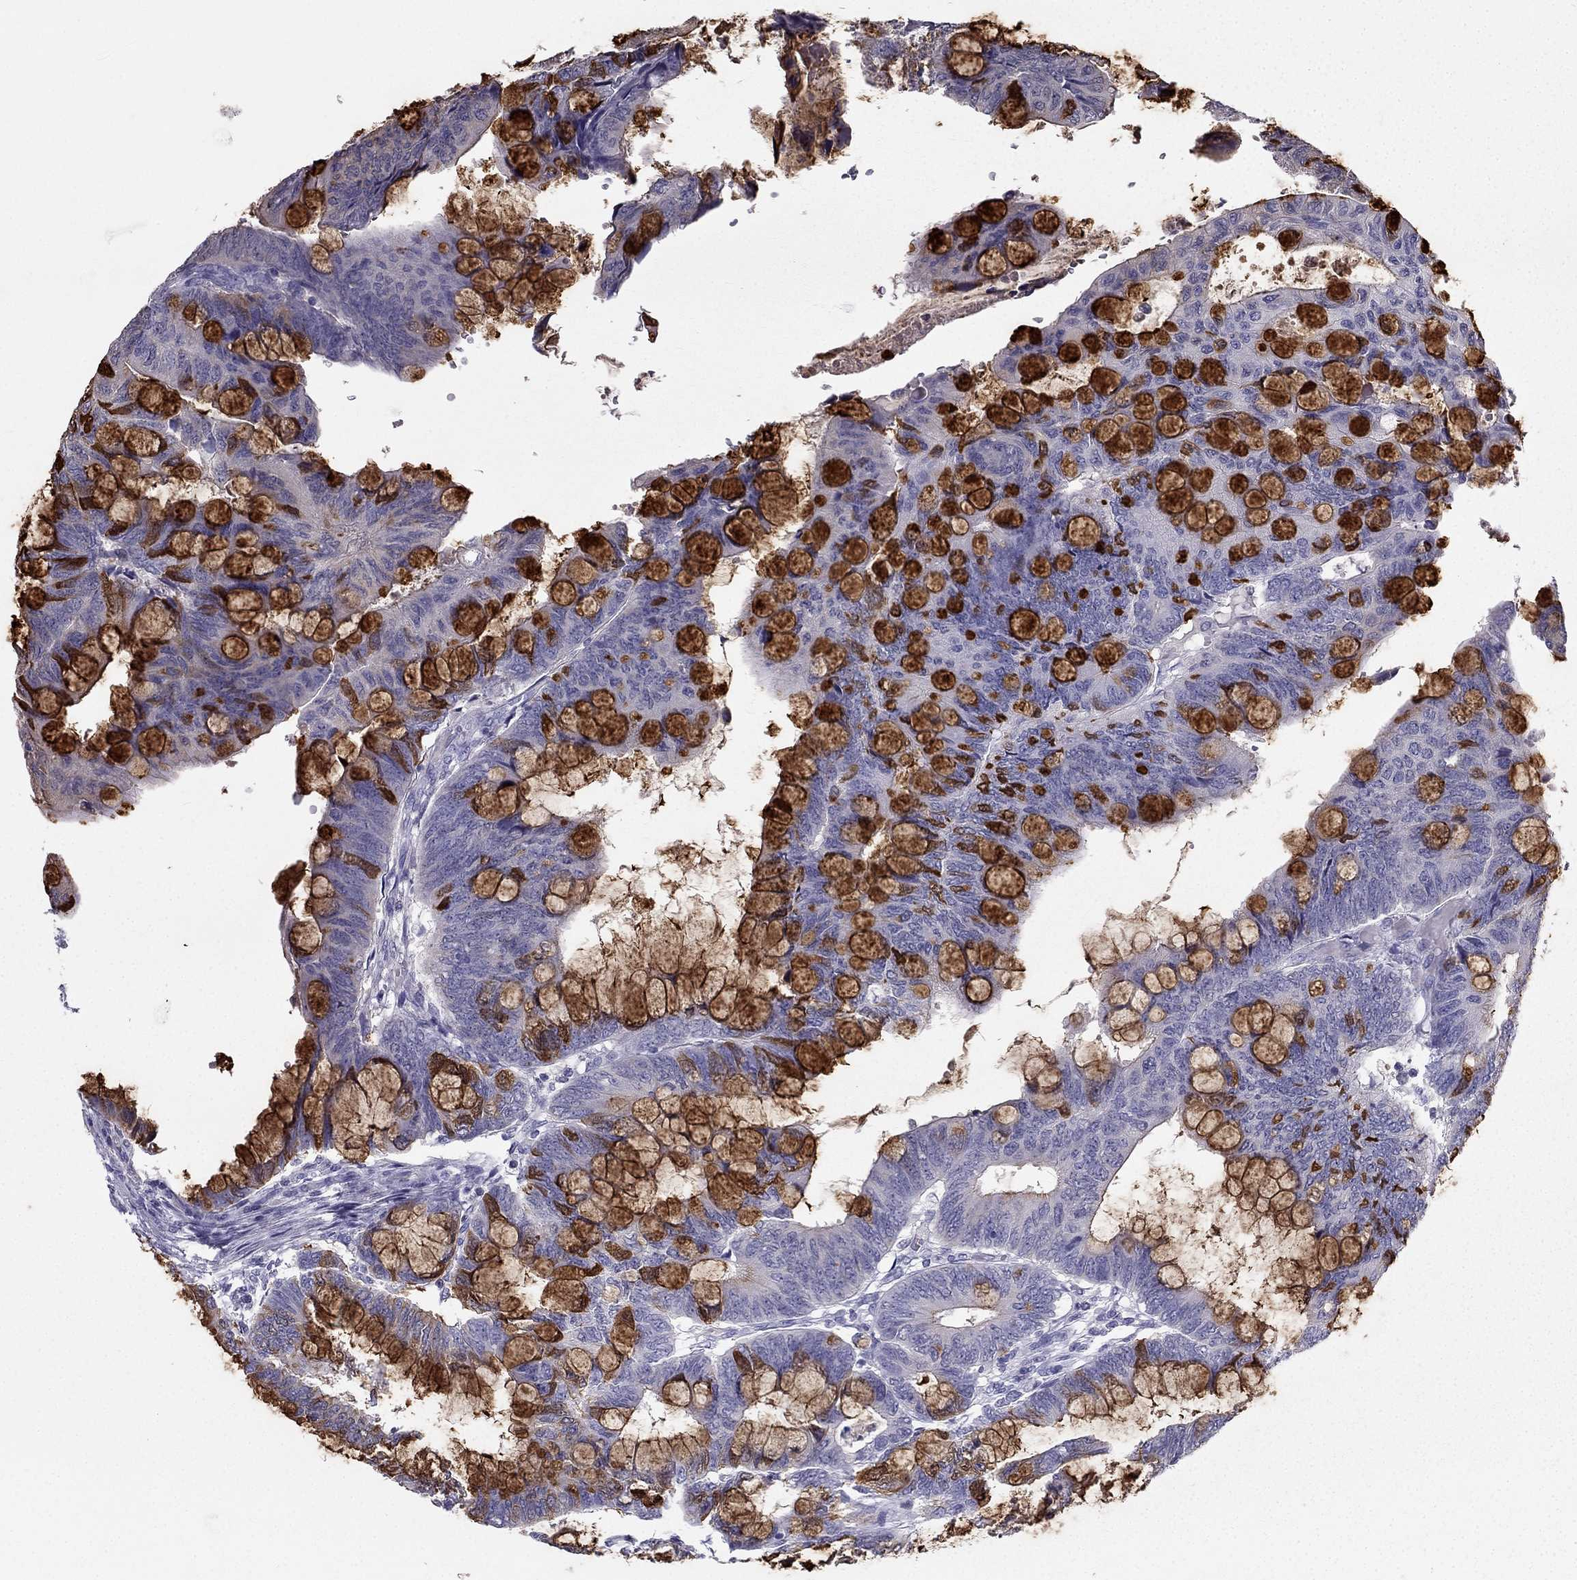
{"staining": {"intensity": "negative", "quantity": "none", "location": "none"}, "tissue": "colorectal cancer", "cell_type": "Tumor cells", "image_type": "cancer", "snomed": [{"axis": "morphology", "description": "Normal tissue, NOS"}, {"axis": "morphology", "description": "Adenocarcinoma, NOS"}, {"axis": "topography", "description": "Rectum"}], "caption": "Immunohistochemistry (IHC) histopathology image of neoplastic tissue: colorectal cancer stained with DAB reveals no significant protein positivity in tumor cells. Brightfield microscopy of immunohistochemistry (IHC) stained with DAB (brown) and hematoxylin (blue), captured at high magnification.", "gene": "TFF3", "patient": {"sex": "male", "age": 92}}